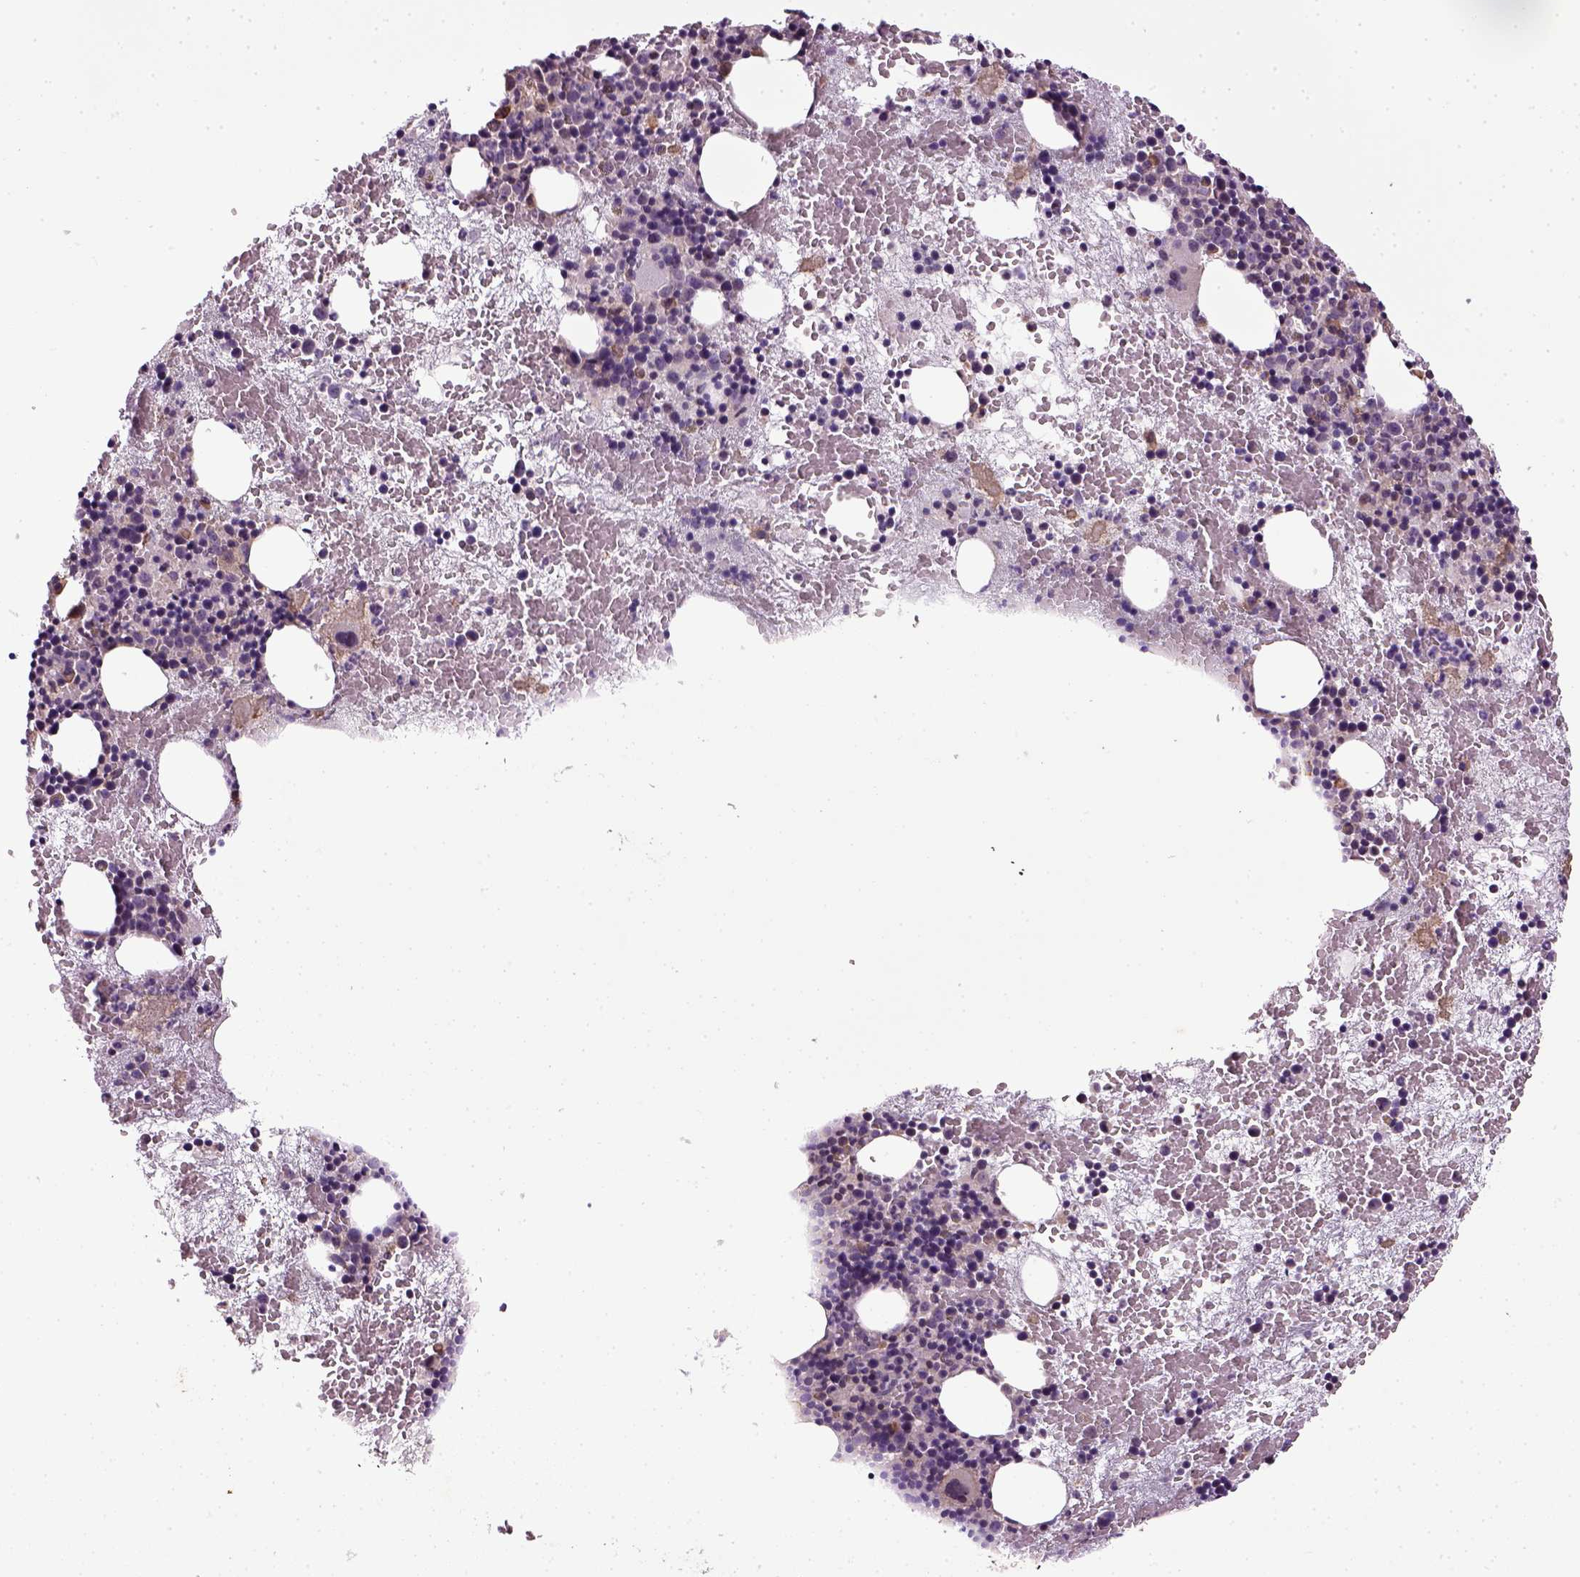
{"staining": {"intensity": "moderate", "quantity": "<25%", "location": "cytoplasmic/membranous"}, "tissue": "bone marrow", "cell_type": "Hematopoietic cells", "image_type": "normal", "snomed": [{"axis": "morphology", "description": "Normal tissue, NOS"}, {"axis": "topography", "description": "Bone marrow"}], "caption": "IHC histopathology image of normal bone marrow stained for a protein (brown), which shows low levels of moderate cytoplasmic/membranous staining in about <25% of hematopoietic cells.", "gene": "TPRG1", "patient": {"sex": "male", "age": 79}}